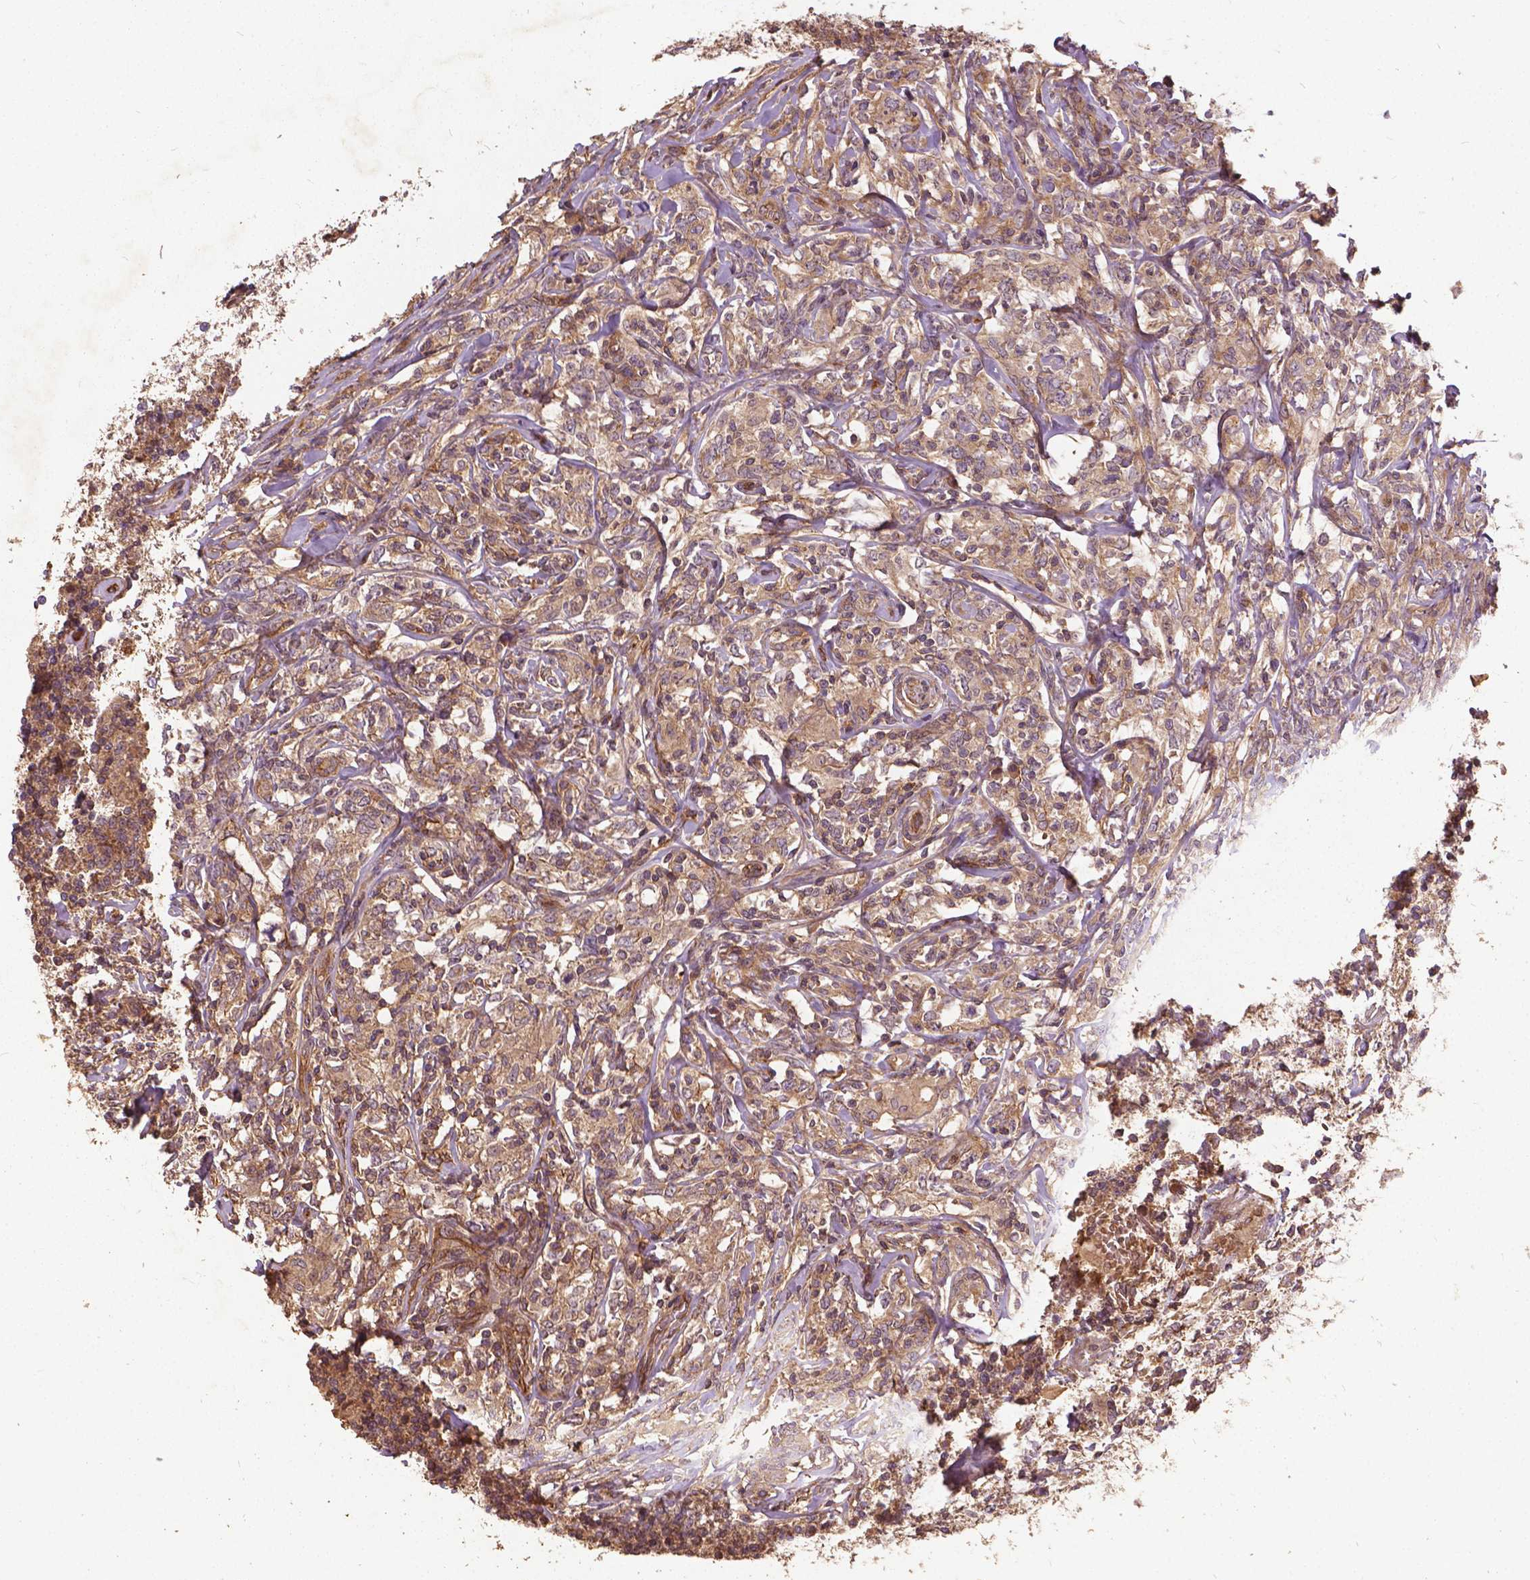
{"staining": {"intensity": "weak", "quantity": ">75%", "location": "cytoplasmic/membranous"}, "tissue": "lymphoma", "cell_type": "Tumor cells", "image_type": "cancer", "snomed": [{"axis": "morphology", "description": "Malignant lymphoma, non-Hodgkin's type, High grade"}, {"axis": "topography", "description": "Lymph node"}], "caption": "Approximately >75% of tumor cells in human high-grade malignant lymphoma, non-Hodgkin's type demonstrate weak cytoplasmic/membranous protein staining as visualized by brown immunohistochemical staining.", "gene": "UBXN2A", "patient": {"sex": "female", "age": 84}}